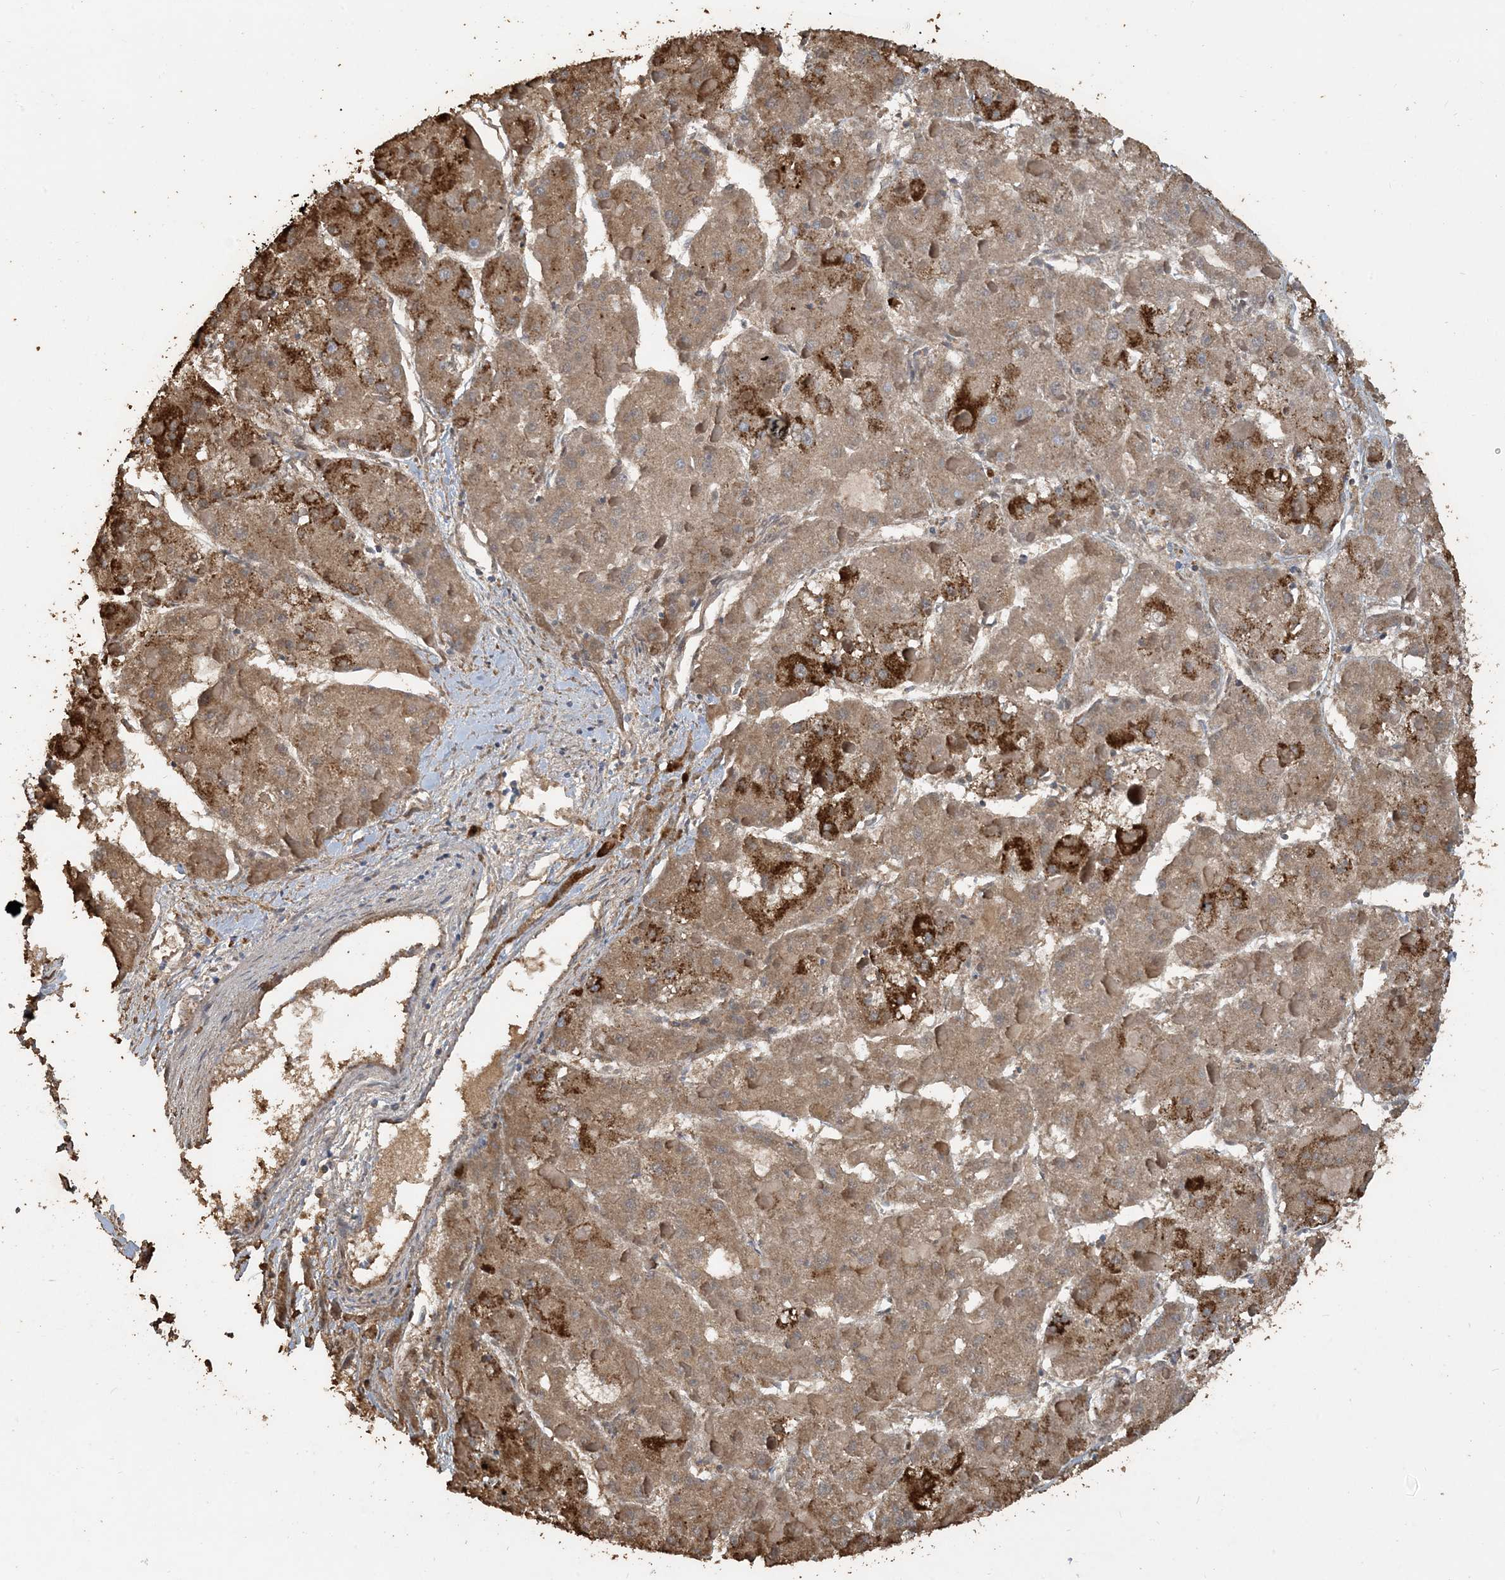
{"staining": {"intensity": "strong", "quantity": "25%-75%", "location": "cytoplasmic/membranous"}, "tissue": "liver cancer", "cell_type": "Tumor cells", "image_type": "cancer", "snomed": [{"axis": "morphology", "description": "Carcinoma, Hepatocellular, NOS"}, {"axis": "topography", "description": "Liver"}], "caption": "Immunohistochemistry (DAB) staining of human liver cancer reveals strong cytoplasmic/membranous protein positivity in about 25%-75% of tumor cells. The protein of interest is shown in brown color, while the nuclei are stained blue.", "gene": "SFMBT2", "patient": {"sex": "female", "age": 73}}